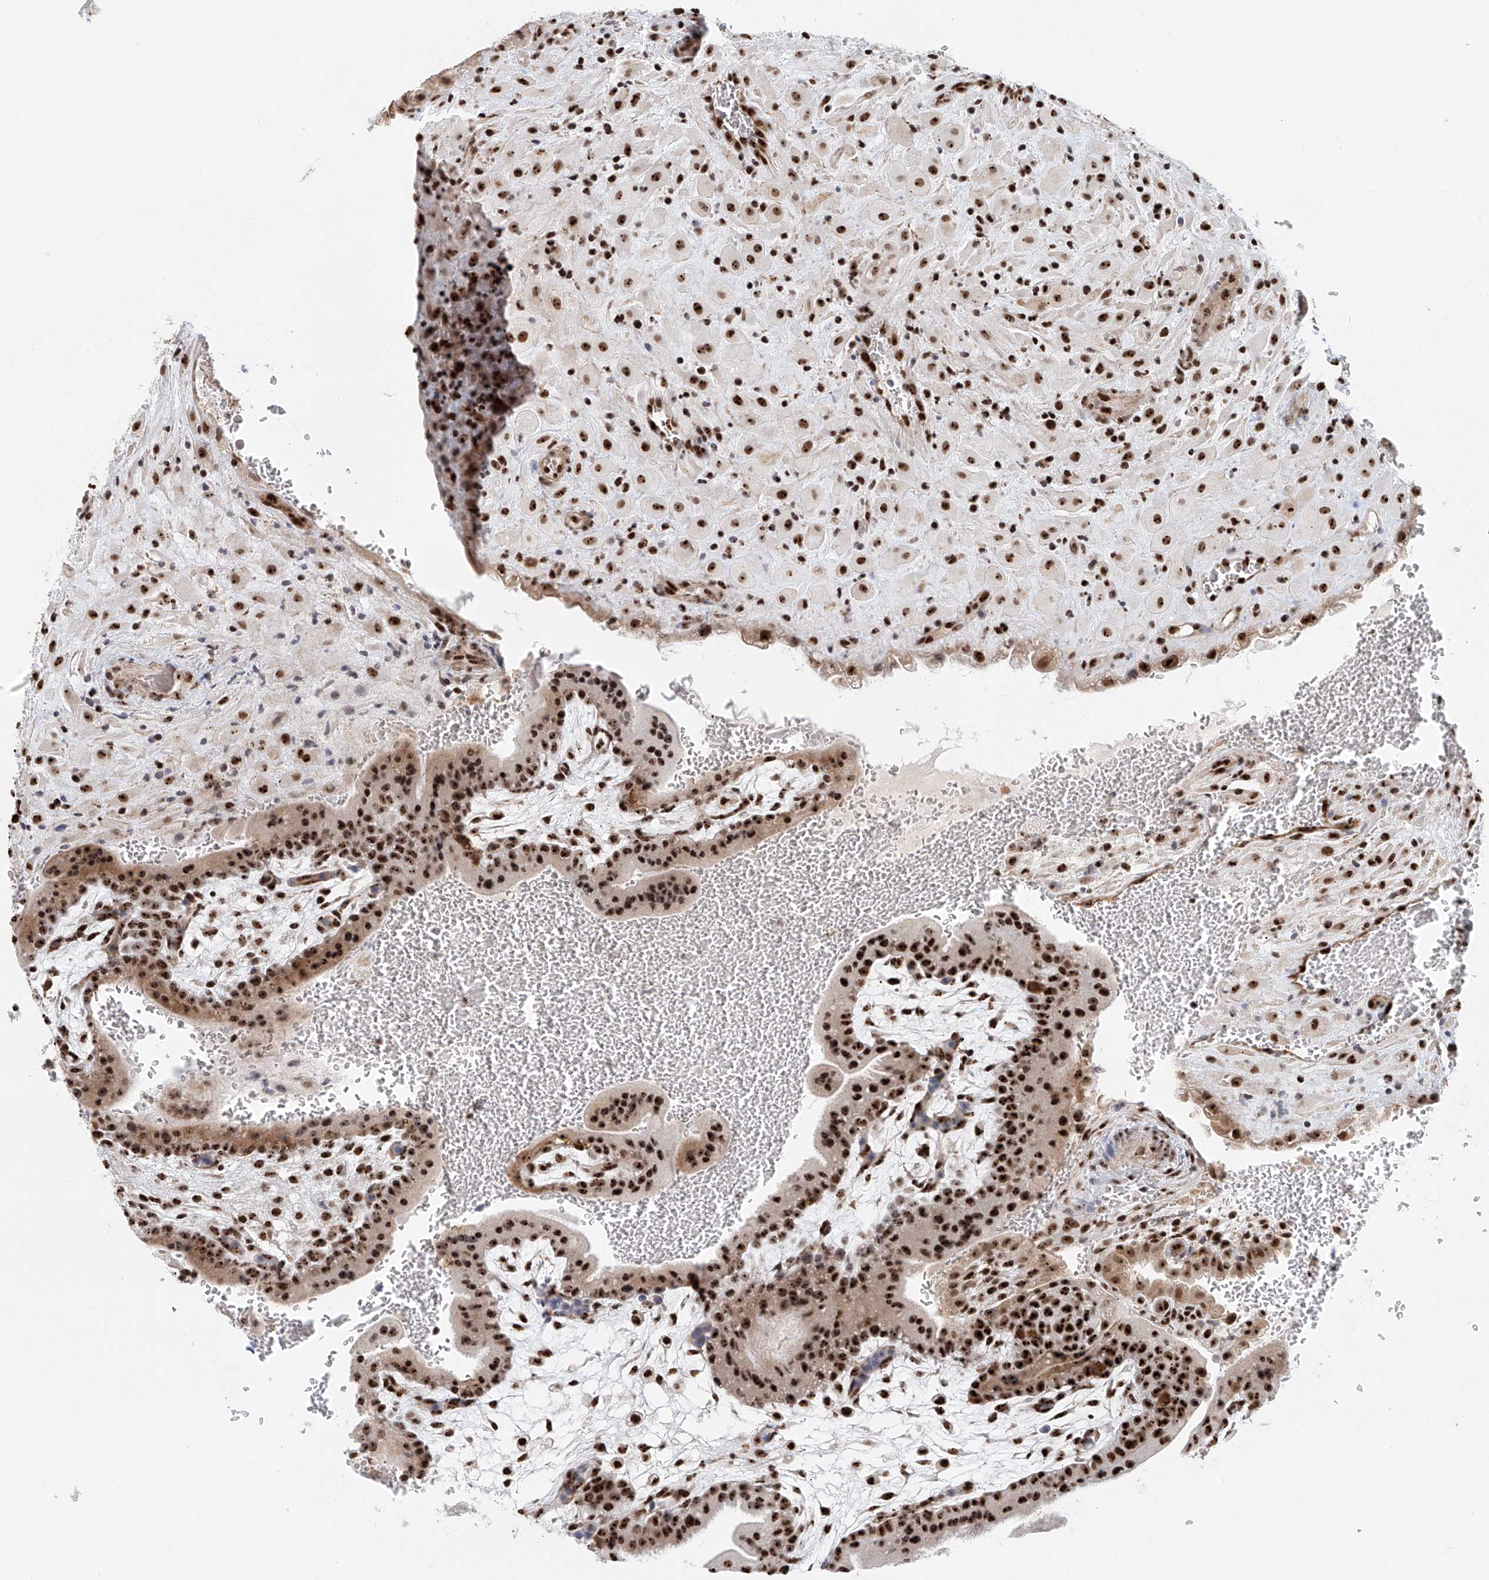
{"staining": {"intensity": "strong", "quantity": ">75%", "location": "nuclear"}, "tissue": "placenta", "cell_type": "Decidual cells", "image_type": "normal", "snomed": [{"axis": "morphology", "description": "Normal tissue, NOS"}, {"axis": "topography", "description": "Placenta"}], "caption": "Immunohistochemistry staining of unremarkable placenta, which exhibits high levels of strong nuclear expression in approximately >75% of decidual cells indicating strong nuclear protein positivity. The staining was performed using DAB (3,3'-diaminobenzidine) (brown) for protein detection and nuclei were counterstained in hematoxylin (blue).", "gene": "PRUNE2", "patient": {"sex": "female", "age": 35}}